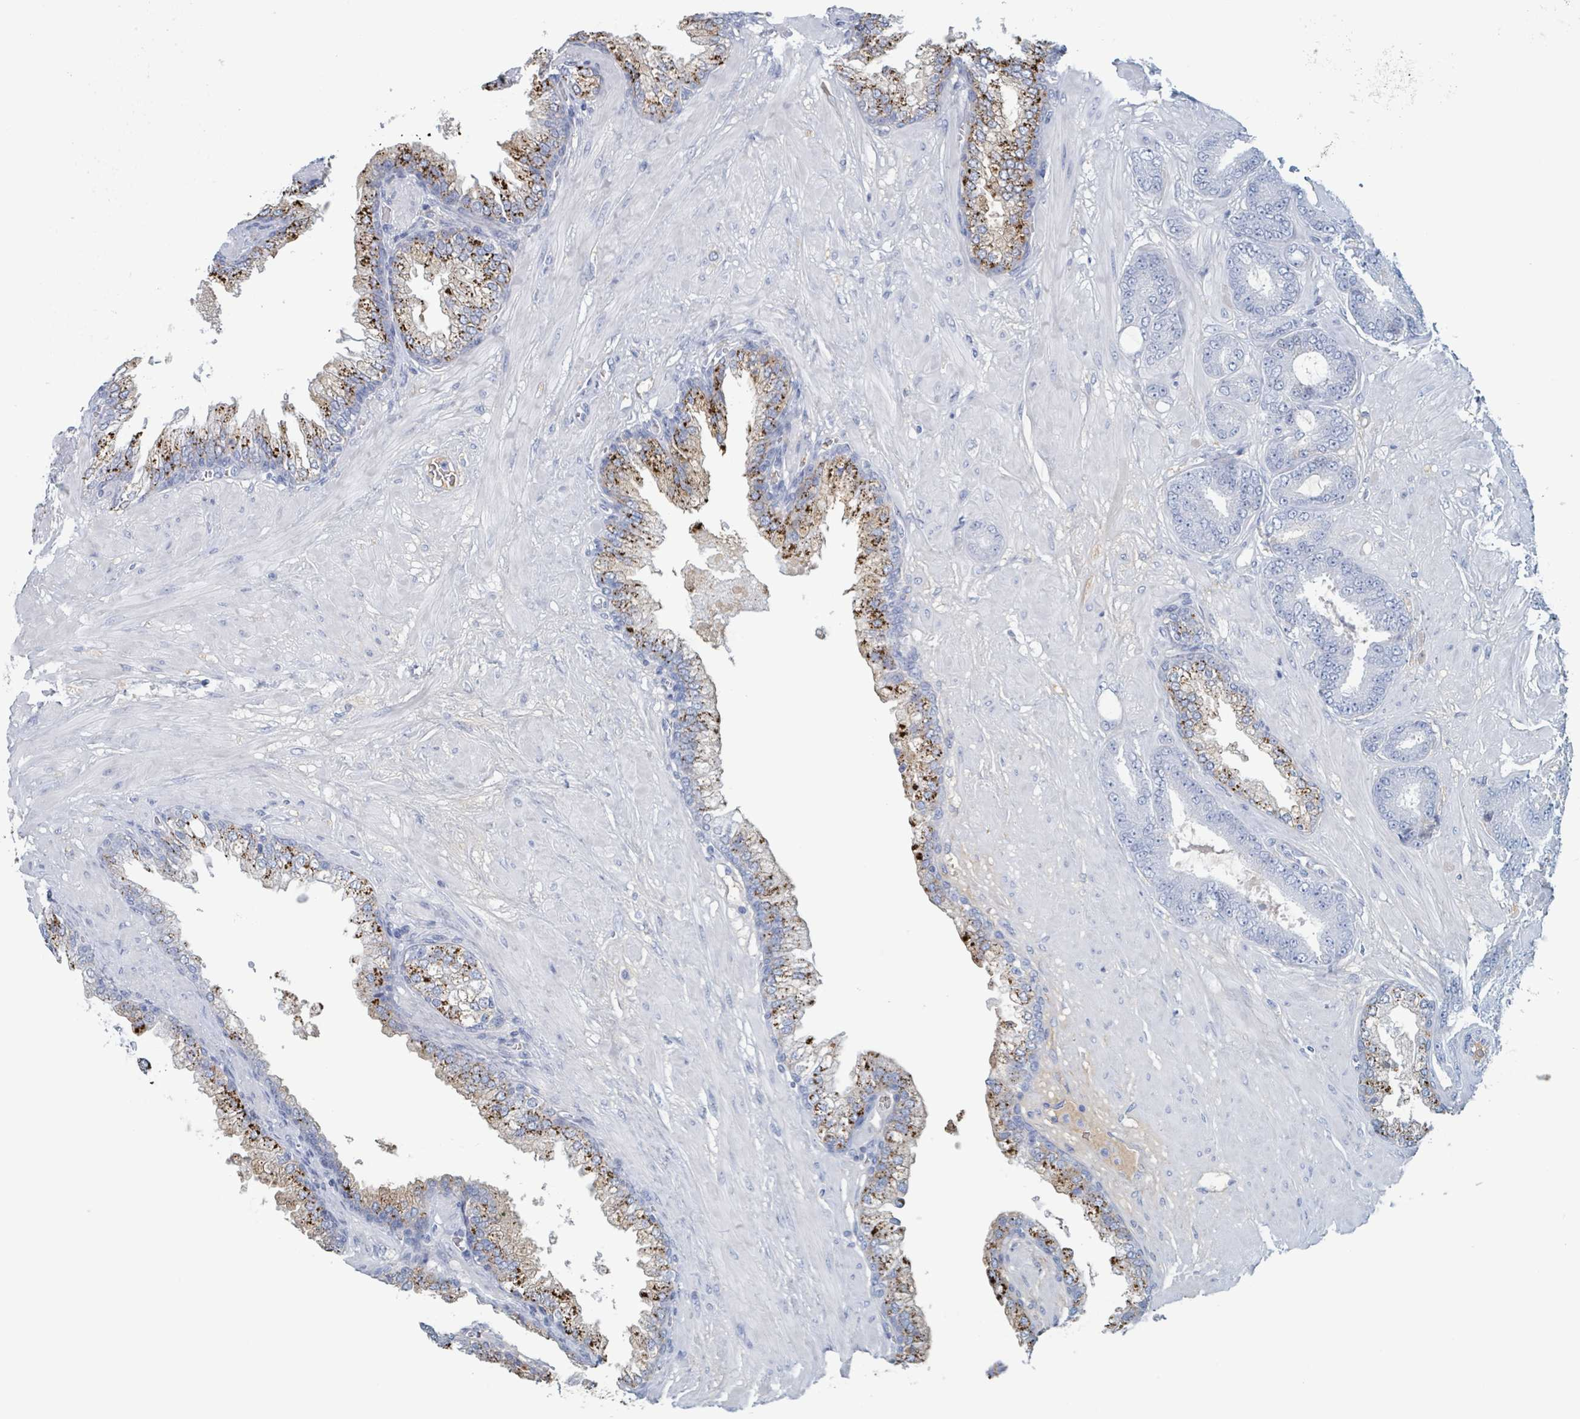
{"staining": {"intensity": "negative", "quantity": "none", "location": "none"}, "tissue": "prostate cancer", "cell_type": "Tumor cells", "image_type": "cancer", "snomed": [{"axis": "morphology", "description": "Adenocarcinoma, Low grade"}, {"axis": "topography", "description": "Prostate"}], "caption": "Image shows no significant protein expression in tumor cells of prostate cancer.", "gene": "KLK4", "patient": {"sex": "male", "age": 57}}